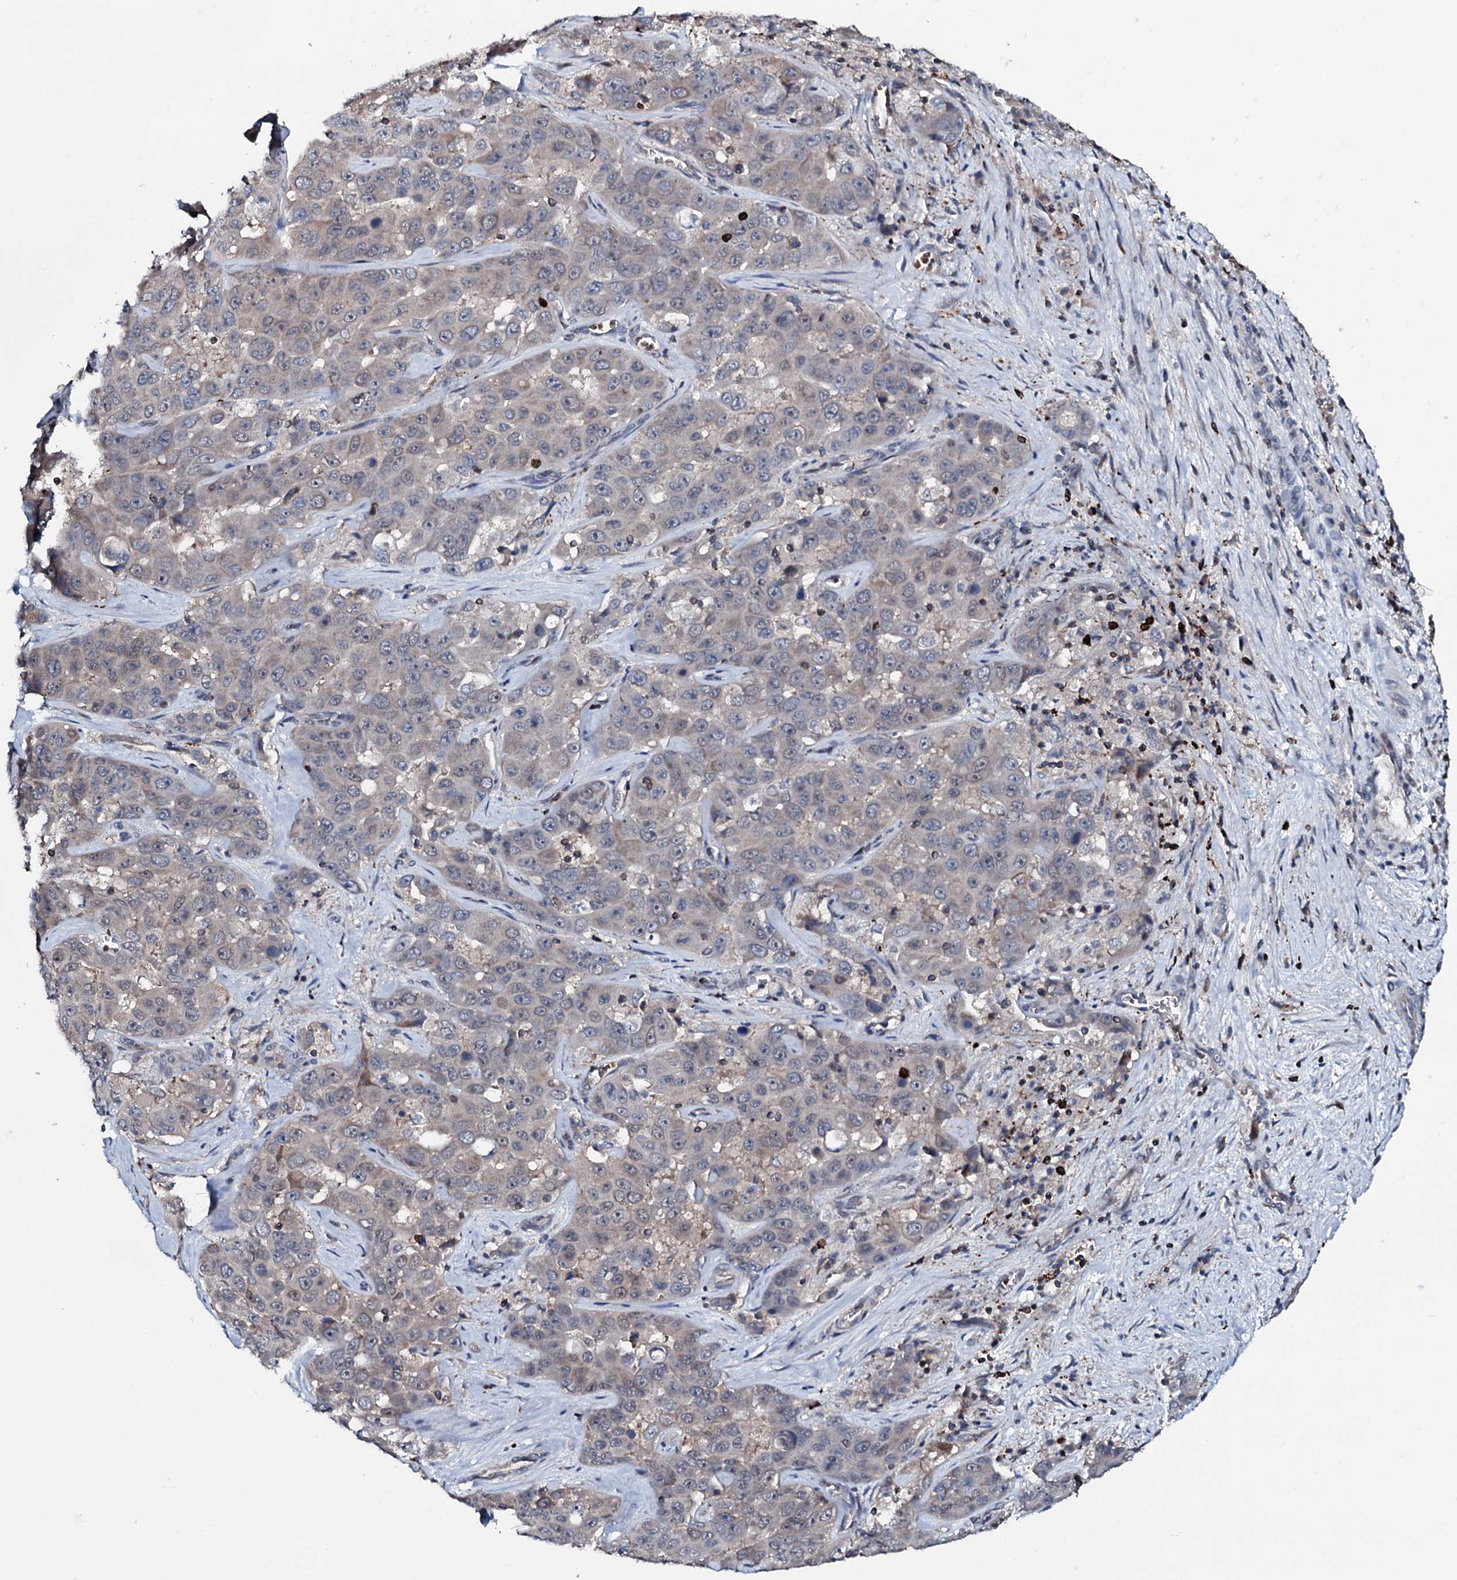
{"staining": {"intensity": "weak", "quantity": "25%-75%", "location": "cytoplasmic/membranous"}, "tissue": "liver cancer", "cell_type": "Tumor cells", "image_type": "cancer", "snomed": [{"axis": "morphology", "description": "Cholangiocarcinoma"}, {"axis": "topography", "description": "Liver"}], "caption": "Liver cancer stained for a protein shows weak cytoplasmic/membranous positivity in tumor cells. (Stains: DAB (3,3'-diaminobenzidine) in brown, nuclei in blue, Microscopy: brightfield microscopy at high magnification).", "gene": "OGFOD2", "patient": {"sex": "female", "age": 52}}